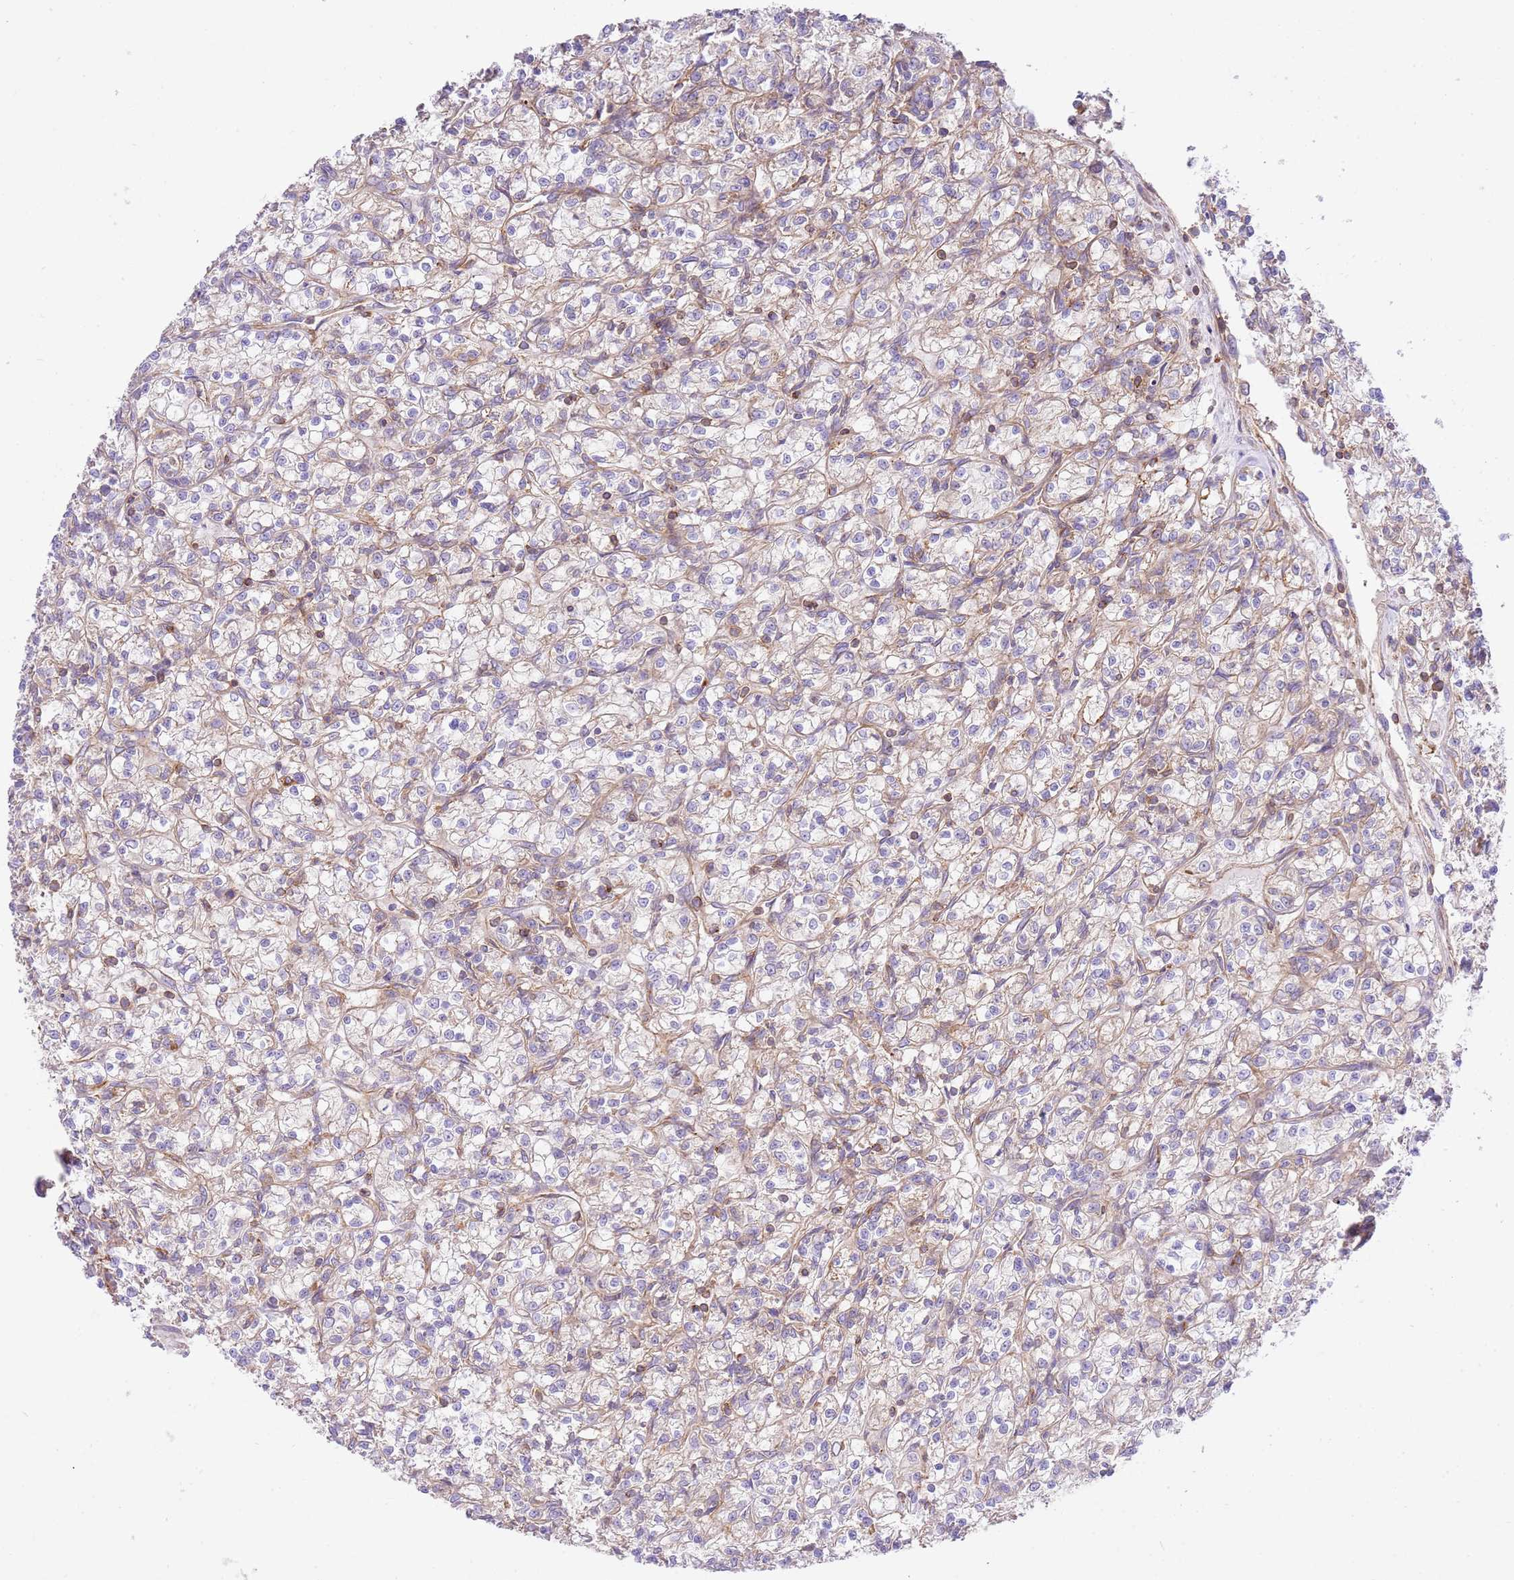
{"staining": {"intensity": "negative", "quantity": "none", "location": "none"}, "tissue": "renal cancer", "cell_type": "Tumor cells", "image_type": "cancer", "snomed": [{"axis": "morphology", "description": "Adenocarcinoma, NOS"}, {"axis": "topography", "description": "Kidney"}], "caption": "Immunohistochemical staining of human renal cancer shows no significant staining in tumor cells. Nuclei are stained in blue.", "gene": "EFCAB8", "patient": {"sex": "female", "age": 59}}